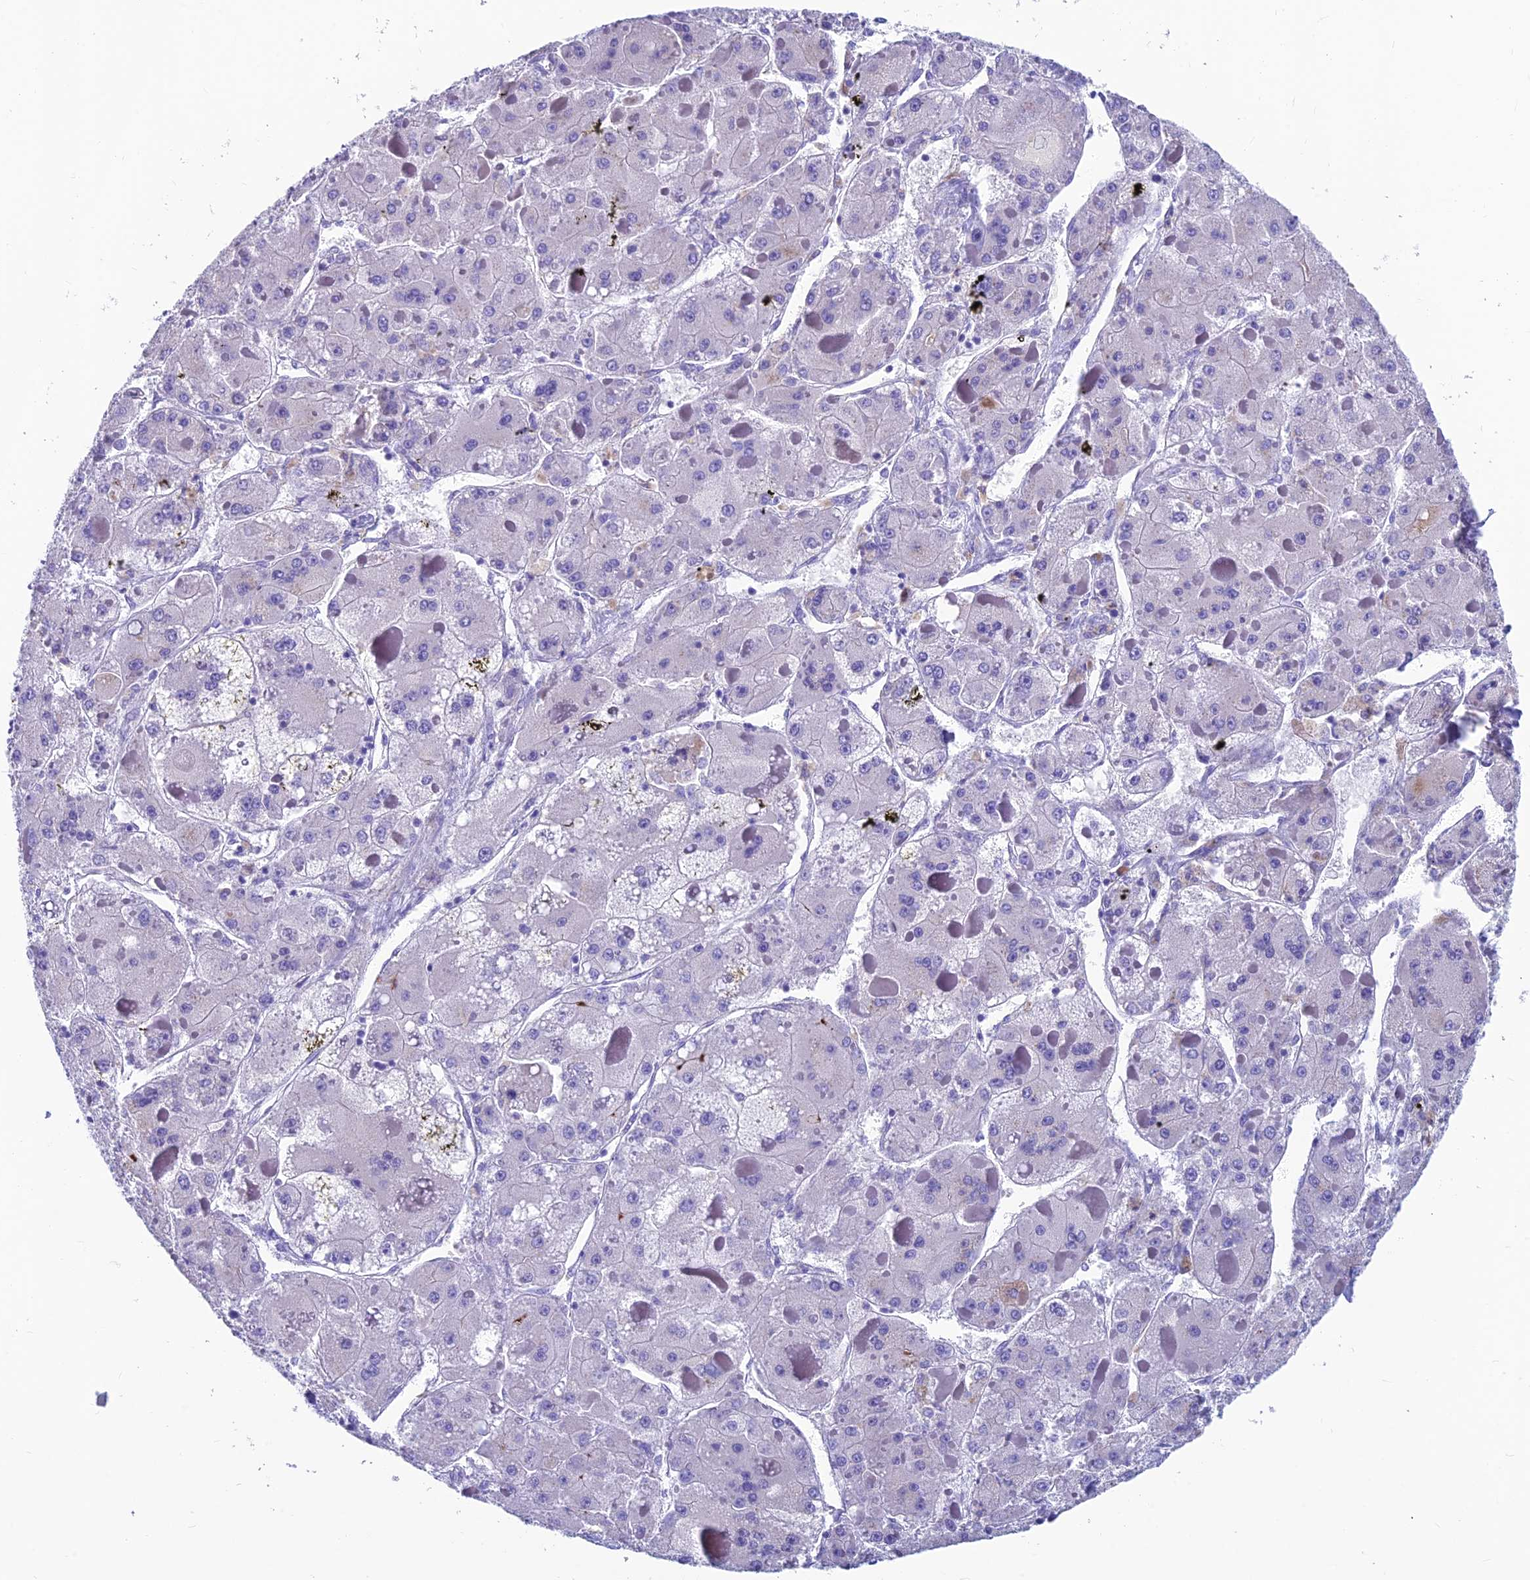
{"staining": {"intensity": "negative", "quantity": "none", "location": "none"}, "tissue": "liver cancer", "cell_type": "Tumor cells", "image_type": "cancer", "snomed": [{"axis": "morphology", "description": "Carcinoma, Hepatocellular, NOS"}, {"axis": "topography", "description": "Liver"}], "caption": "Hepatocellular carcinoma (liver) was stained to show a protein in brown. There is no significant positivity in tumor cells.", "gene": "GNG11", "patient": {"sex": "female", "age": 73}}